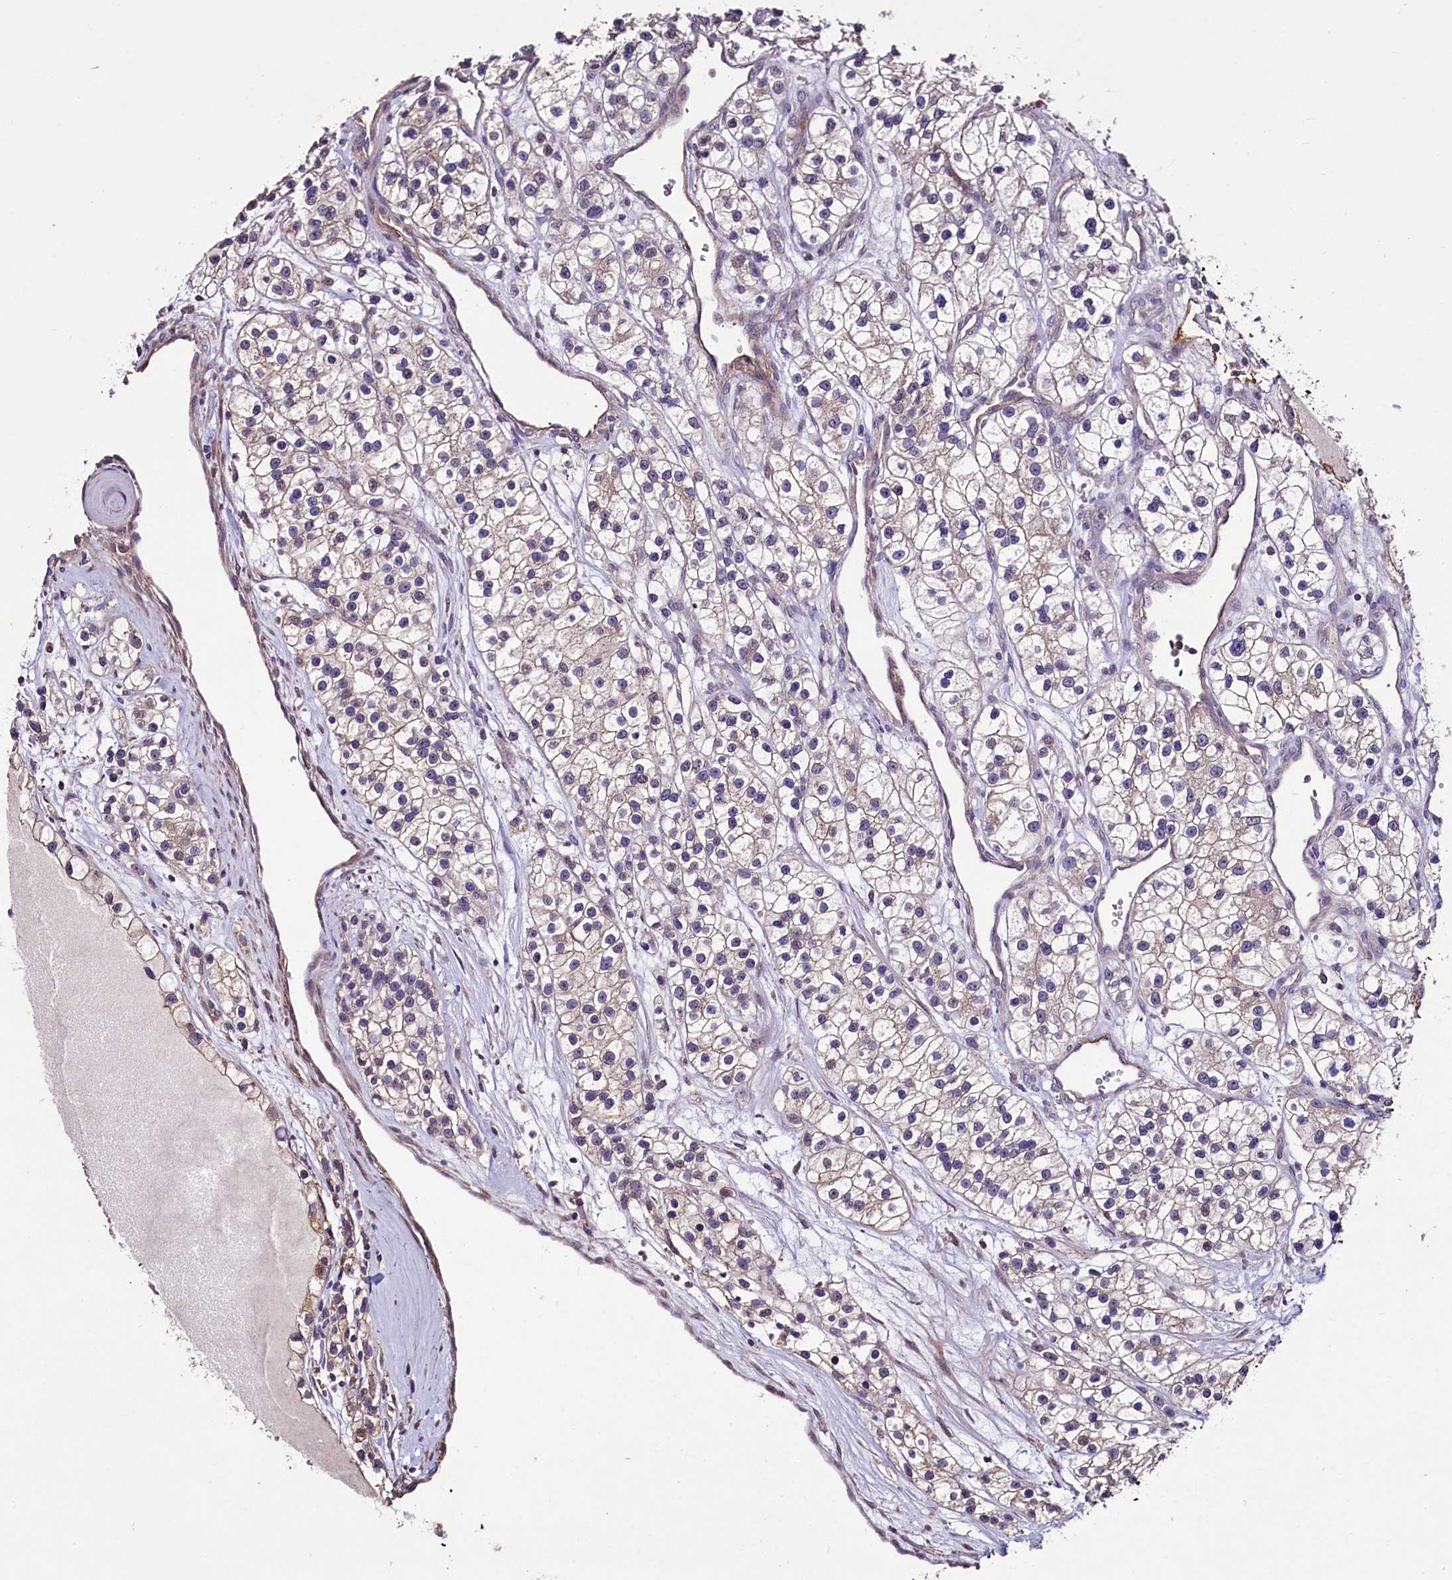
{"staining": {"intensity": "weak", "quantity": "<25%", "location": "cytoplasmic/membranous"}, "tissue": "renal cancer", "cell_type": "Tumor cells", "image_type": "cancer", "snomed": [{"axis": "morphology", "description": "Adenocarcinoma, NOS"}, {"axis": "topography", "description": "Kidney"}], "caption": "There is no significant expression in tumor cells of renal cancer.", "gene": "PALM", "patient": {"sex": "female", "age": 57}}